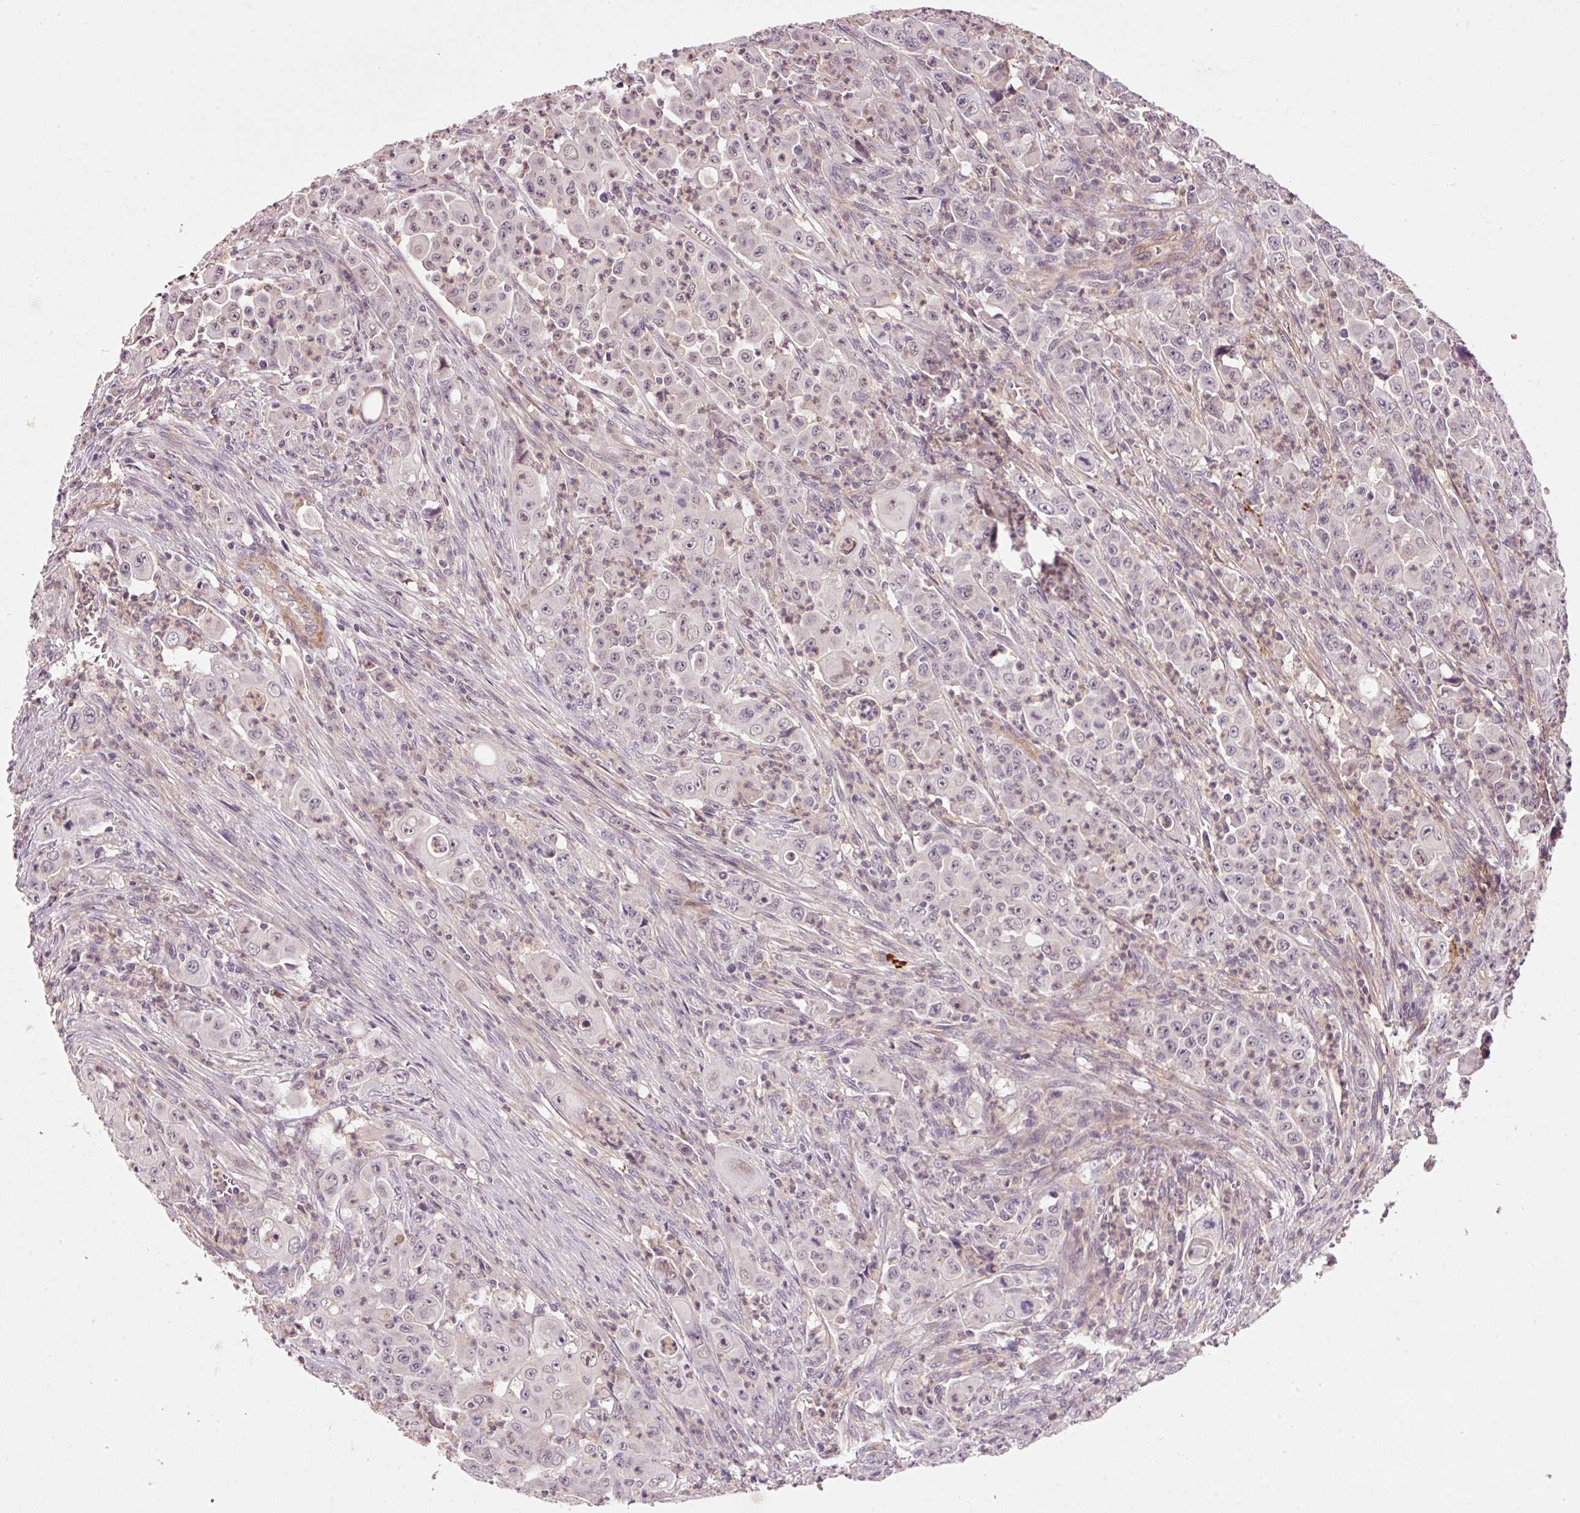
{"staining": {"intensity": "weak", "quantity": "<25%", "location": "nuclear"}, "tissue": "colorectal cancer", "cell_type": "Tumor cells", "image_type": "cancer", "snomed": [{"axis": "morphology", "description": "Adenocarcinoma, NOS"}, {"axis": "topography", "description": "Colon"}], "caption": "This photomicrograph is of colorectal cancer stained with immunohistochemistry (IHC) to label a protein in brown with the nuclei are counter-stained blue. There is no expression in tumor cells.", "gene": "TIRAP", "patient": {"sex": "male", "age": 51}}